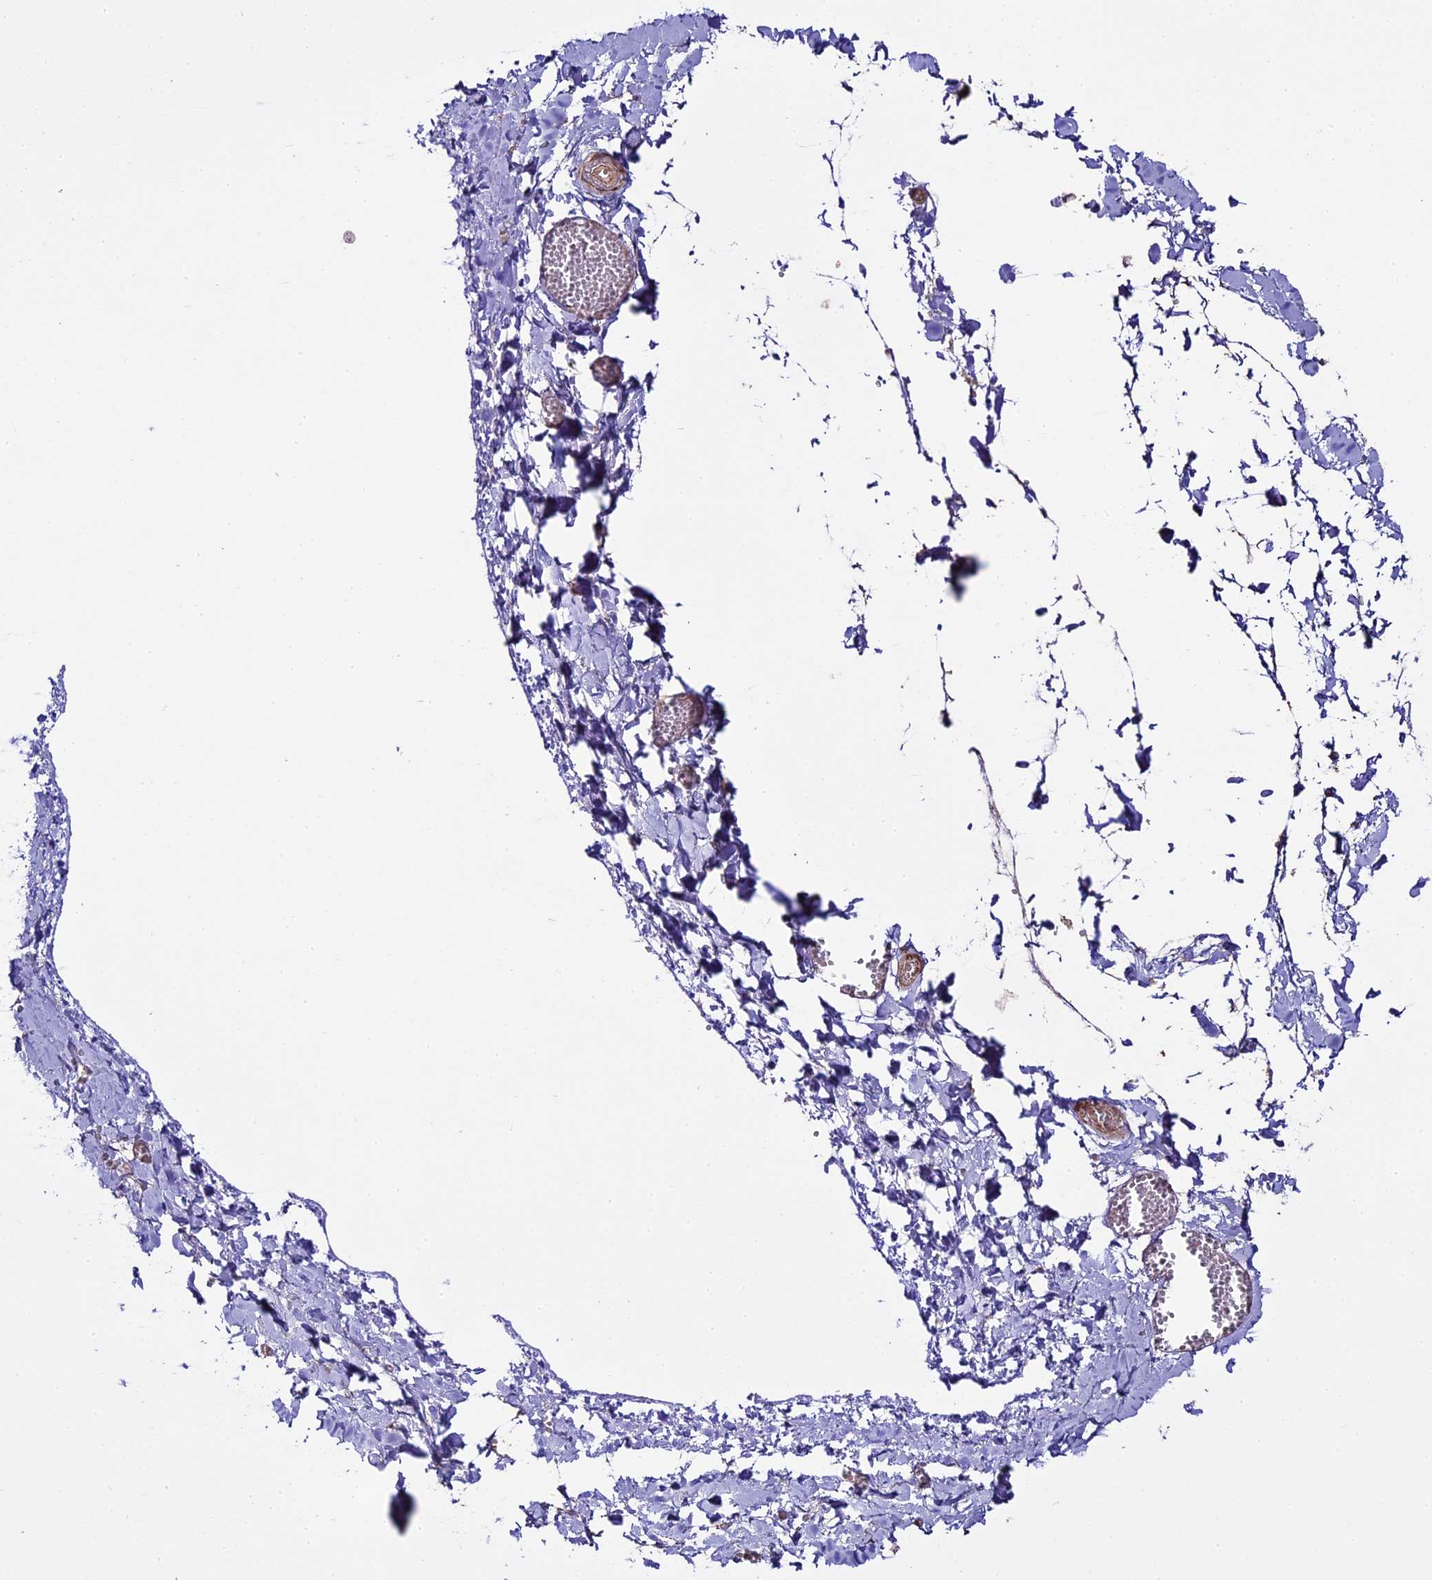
{"staining": {"intensity": "negative", "quantity": "none", "location": "none"}, "tissue": "adipose tissue", "cell_type": "Adipocytes", "image_type": "normal", "snomed": [{"axis": "morphology", "description": "Normal tissue, NOS"}, {"axis": "topography", "description": "Gallbladder"}, {"axis": "topography", "description": "Peripheral nerve tissue"}], "caption": "High power microscopy histopathology image of an immunohistochemistry (IHC) photomicrograph of benign adipose tissue, revealing no significant expression in adipocytes.", "gene": "SPIRE1", "patient": {"sex": "male", "age": 38}}